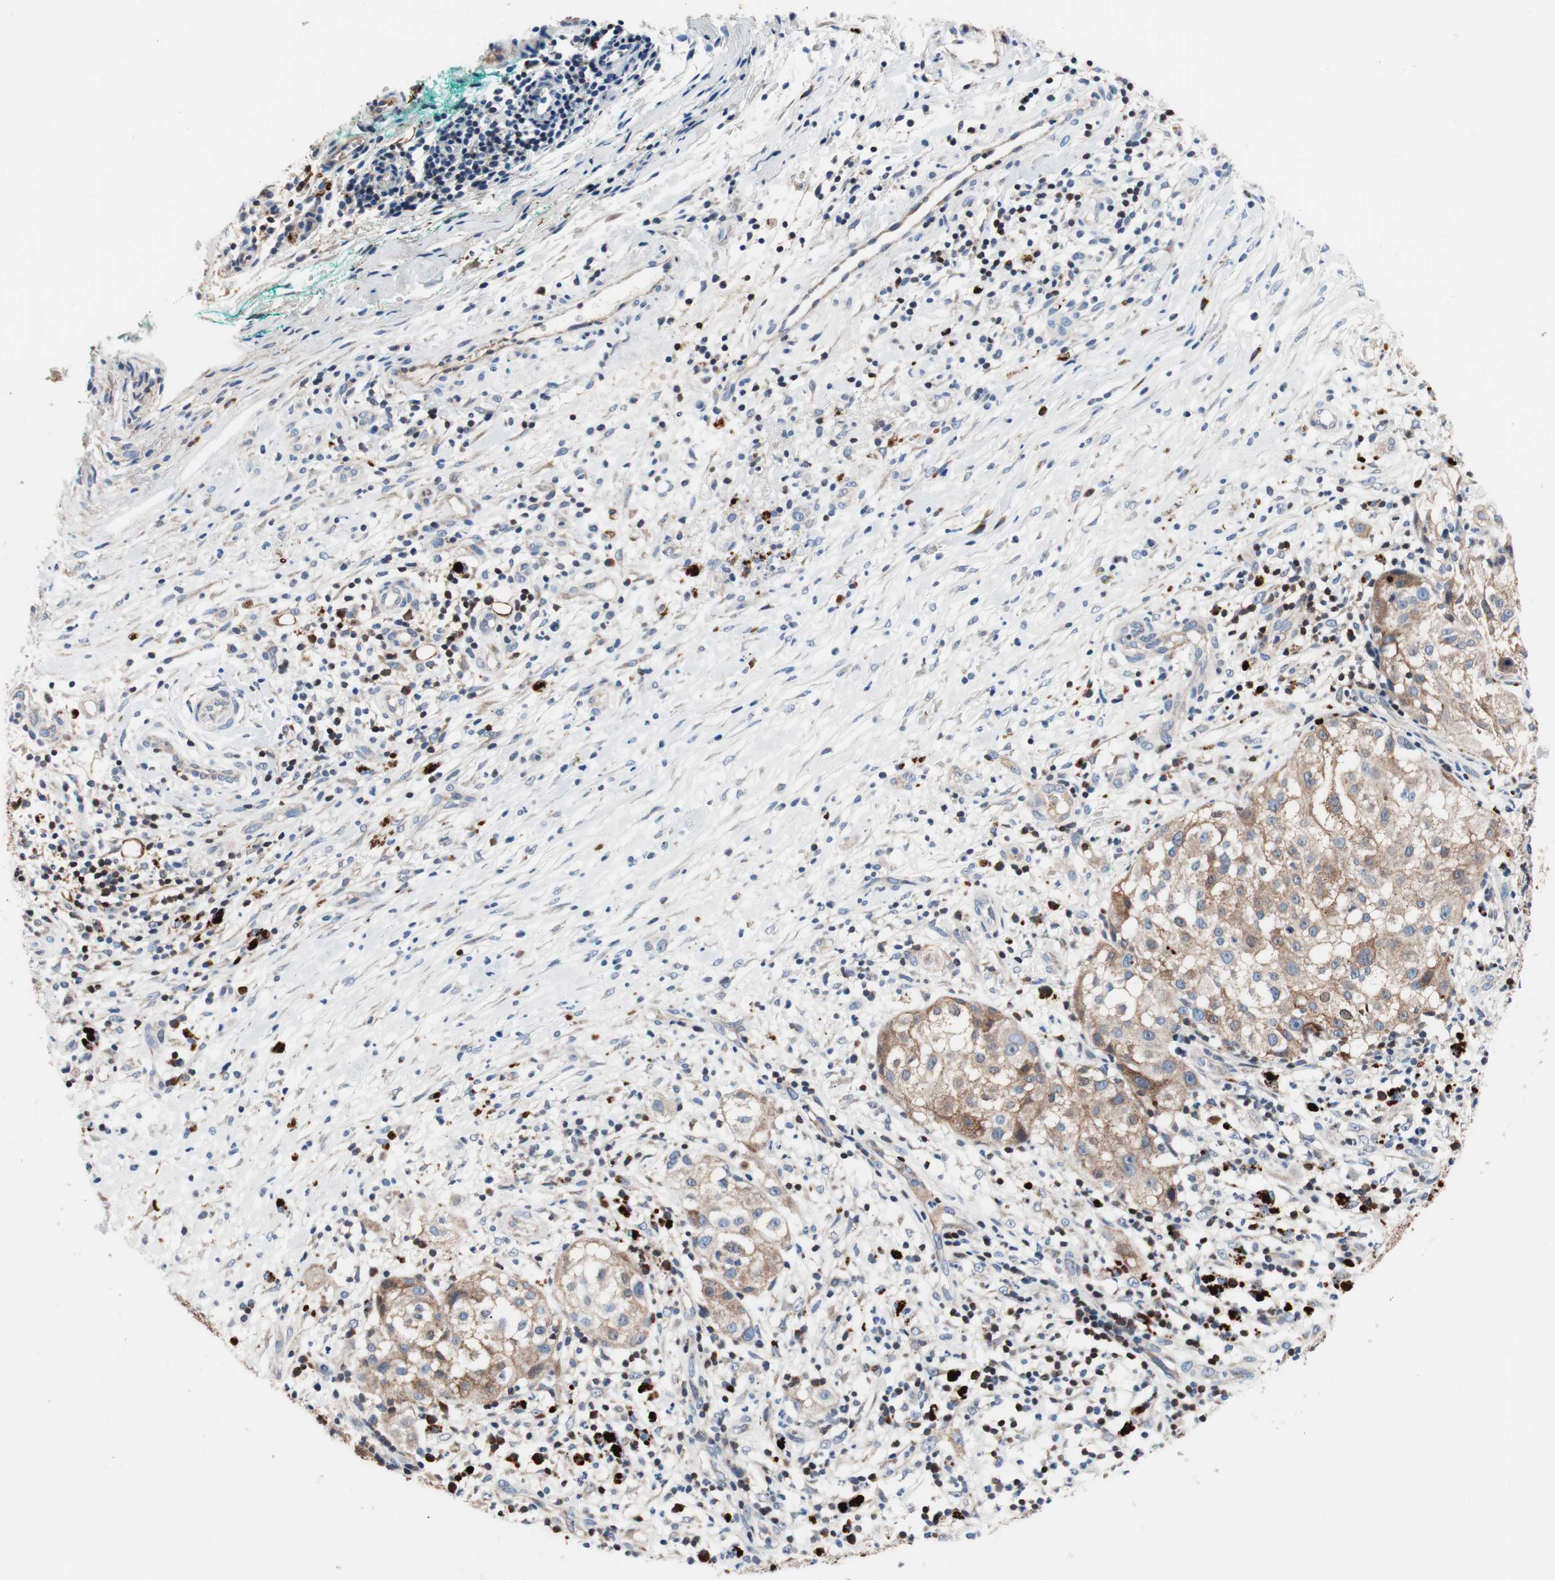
{"staining": {"intensity": "weak", "quantity": ">75%", "location": "cytoplasmic/membranous"}, "tissue": "melanoma", "cell_type": "Tumor cells", "image_type": "cancer", "snomed": [{"axis": "morphology", "description": "Necrosis, NOS"}, {"axis": "morphology", "description": "Malignant melanoma, NOS"}, {"axis": "topography", "description": "Skin"}], "caption": "There is low levels of weak cytoplasmic/membranous expression in tumor cells of malignant melanoma, as demonstrated by immunohistochemical staining (brown color).", "gene": "PRDX2", "patient": {"sex": "female", "age": 87}}